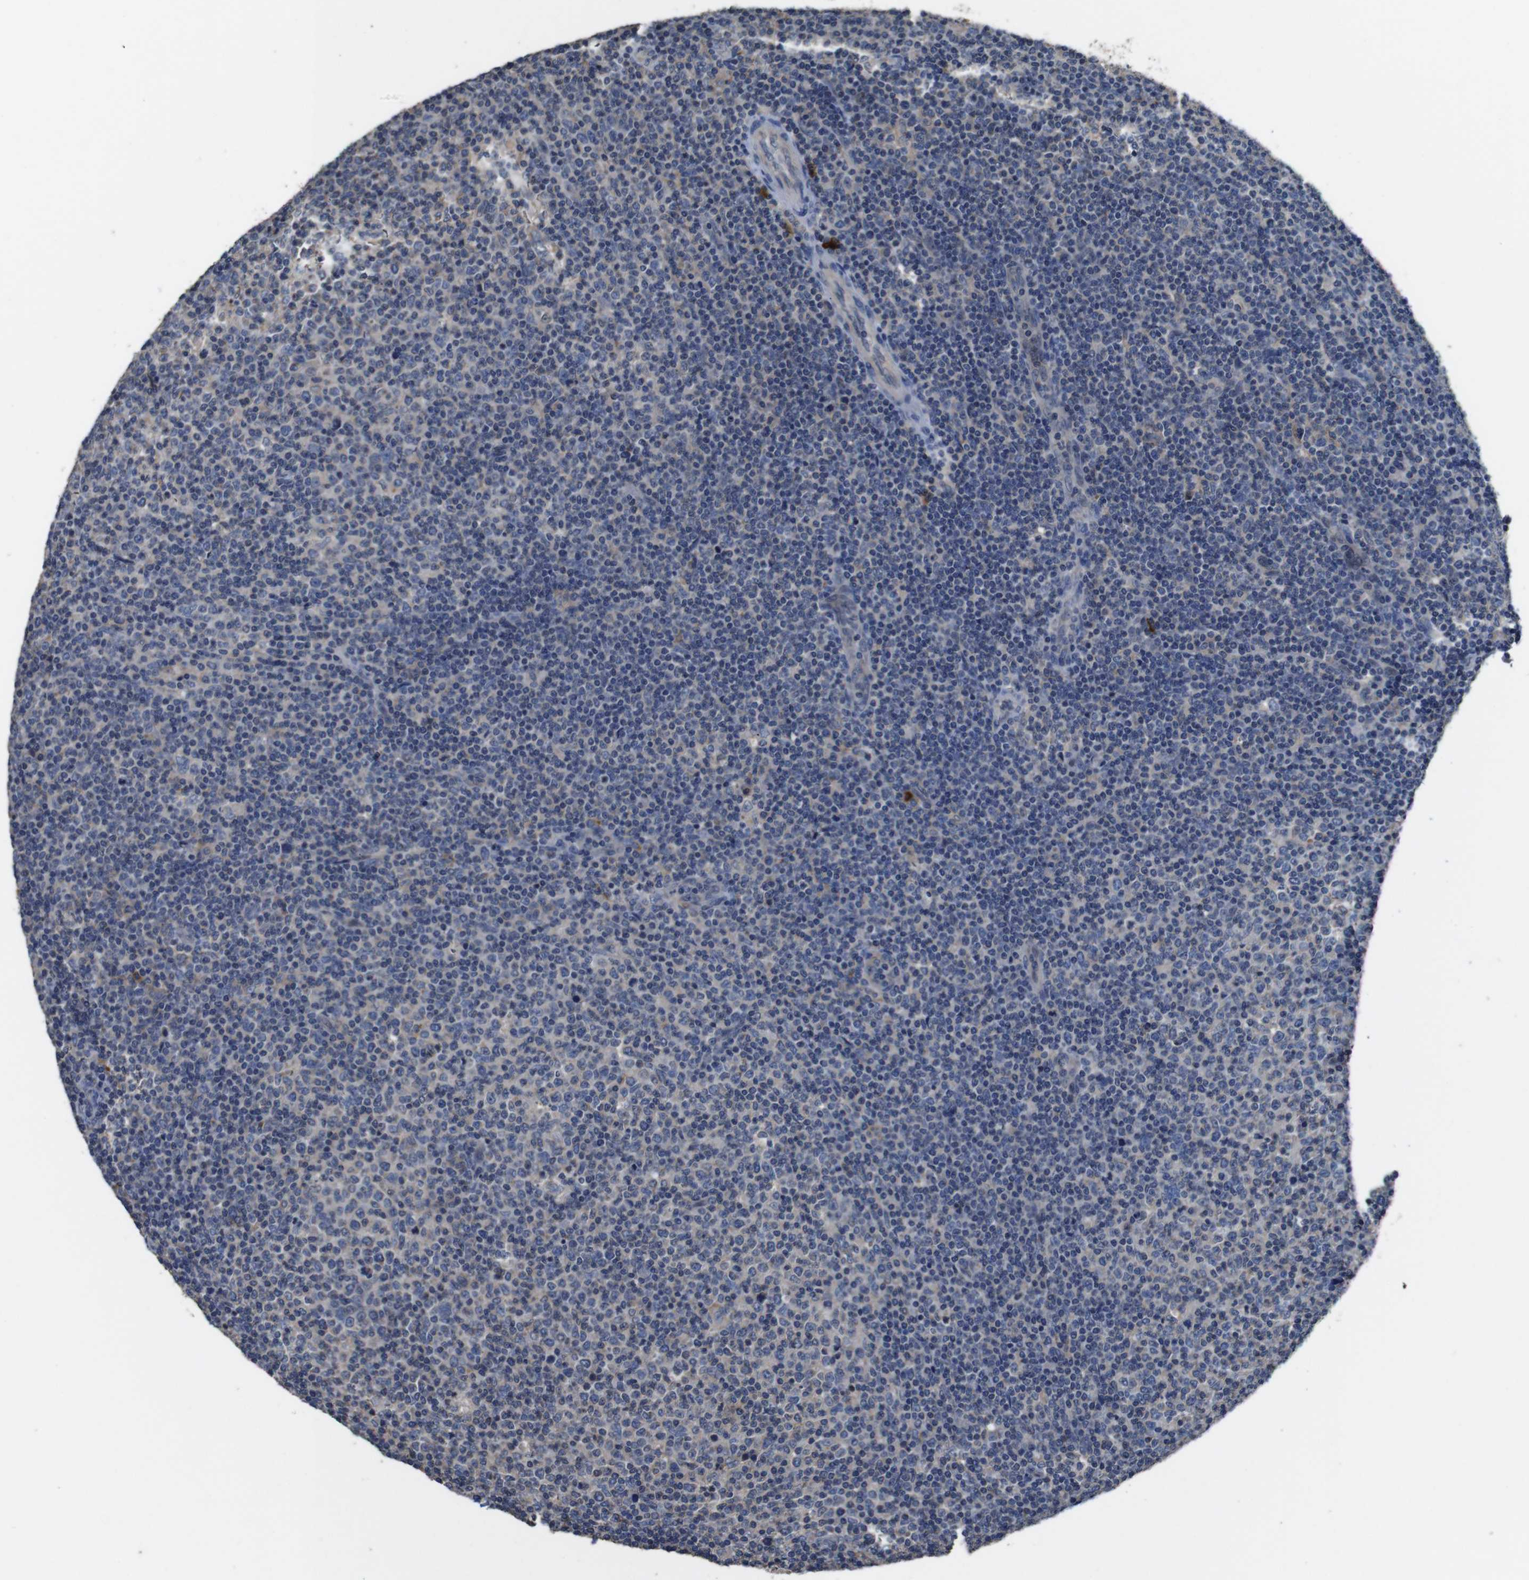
{"staining": {"intensity": "negative", "quantity": "none", "location": "none"}, "tissue": "lymphoma", "cell_type": "Tumor cells", "image_type": "cancer", "snomed": [{"axis": "morphology", "description": "Malignant lymphoma, non-Hodgkin's type, Low grade"}, {"axis": "topography", "description": "Lymph node"}], "caption": "The image shows no staining of tumor cells in malignant lymphoma, non-Hodgkin's type (low-grade).", "gene": "GLIPR1", "patient": {"sex": "male", "age": 70}}